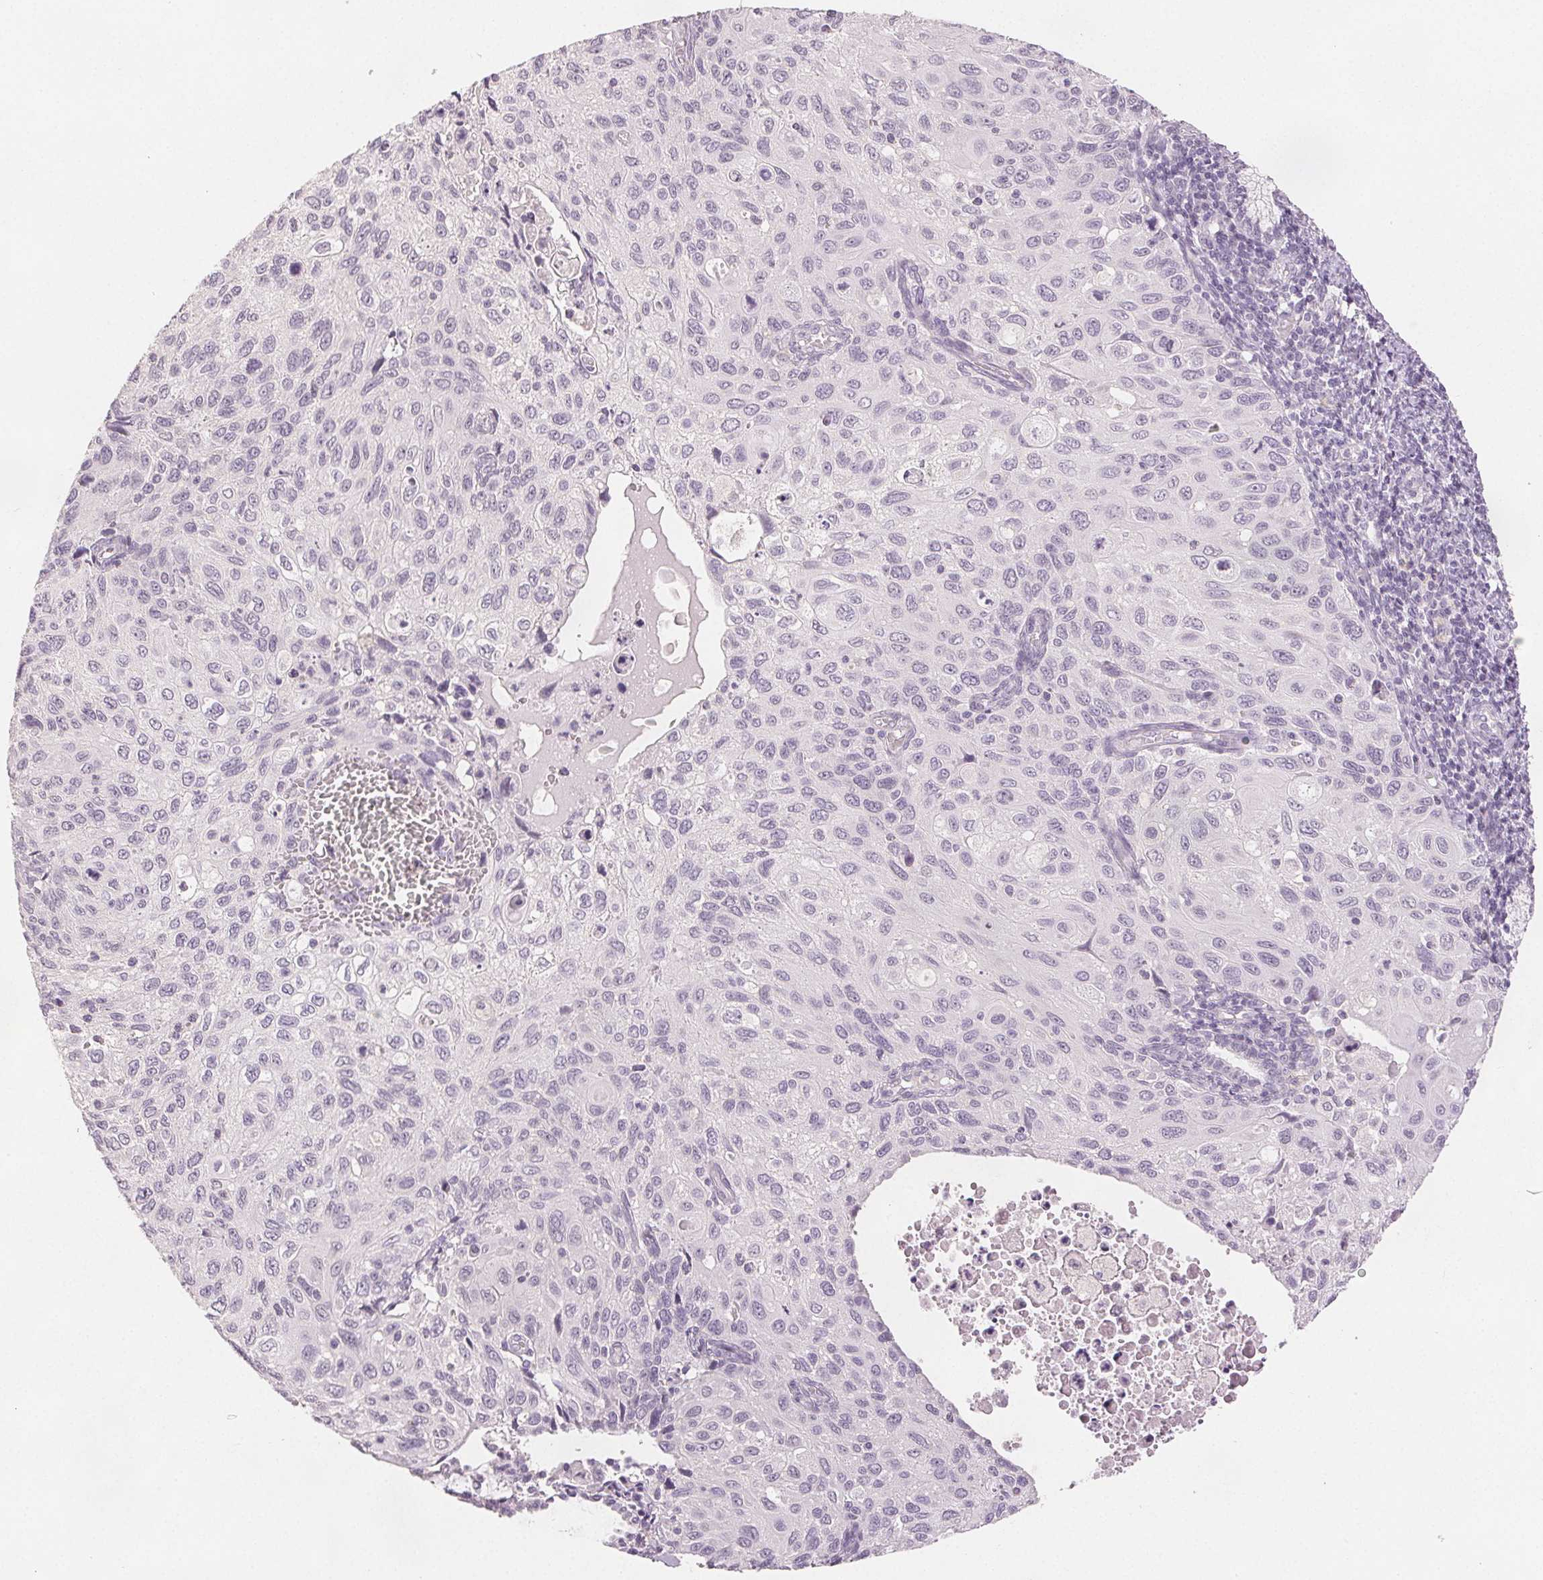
{"staining": {"intensity": "negative", "quantity": "none", "location": "none"}, "tissue": "cervical cancer", "cell_type": "Tumor cells", "image_type": "cancer", "snomed": [{"axis": "morphology", "description": "Squamous cell carcinoma, NOS"}, {"axis": "topography", "description": "Cervix"}], "caption": "Photomicrograph shows no protein positivity in tumor cells of squamous cell carcinoma (cervical) tissue. The staining is performed using DAB (3,3'-diaminobenzidine) brown chromogen with nuclei counter-stained in using hematoxylin.", "gene": "SLC27A5", "patient": {"sex": "female", "age": 70}}